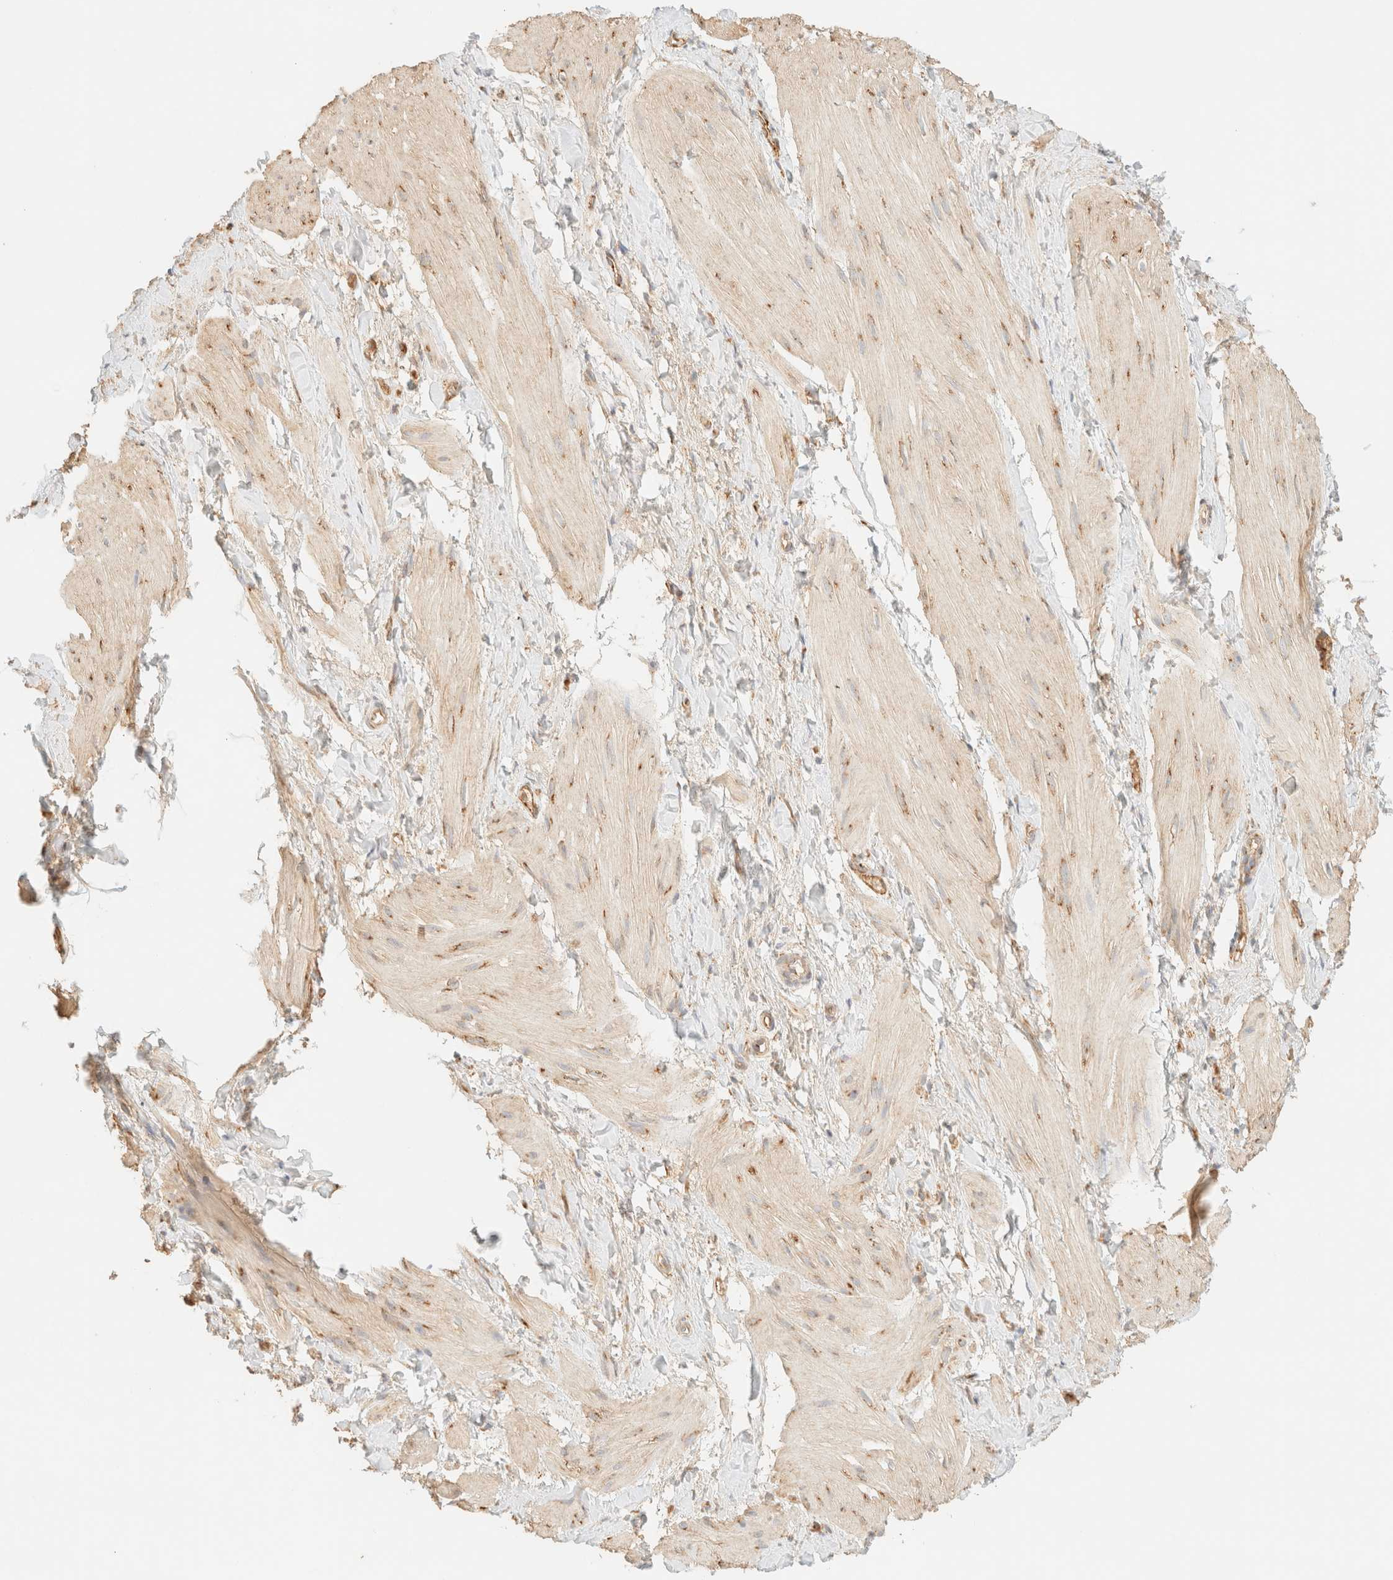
{"staining": {"intensity": "weak", "quantity": ">75%", "location": "cytoplasmic/membranous"}, "tissue": "smooth muscle", "cell_type": "Smooth muscle cells", "image_type": "normal", "snomed": [{"axis": "morphology", "description": "Normal tissue, NOS"}, {"axis": "topography", "description": "Smooth muscle"}], "caption": "Immunohistochemical staining of benign human smooth muscle shows >75% levels of weak cytoplasmic/membranous protein expression in approximately >75% of smooth muscle cells.", "gene": "SPARCL1", "patient": {"sex": "male", "age": 16}}